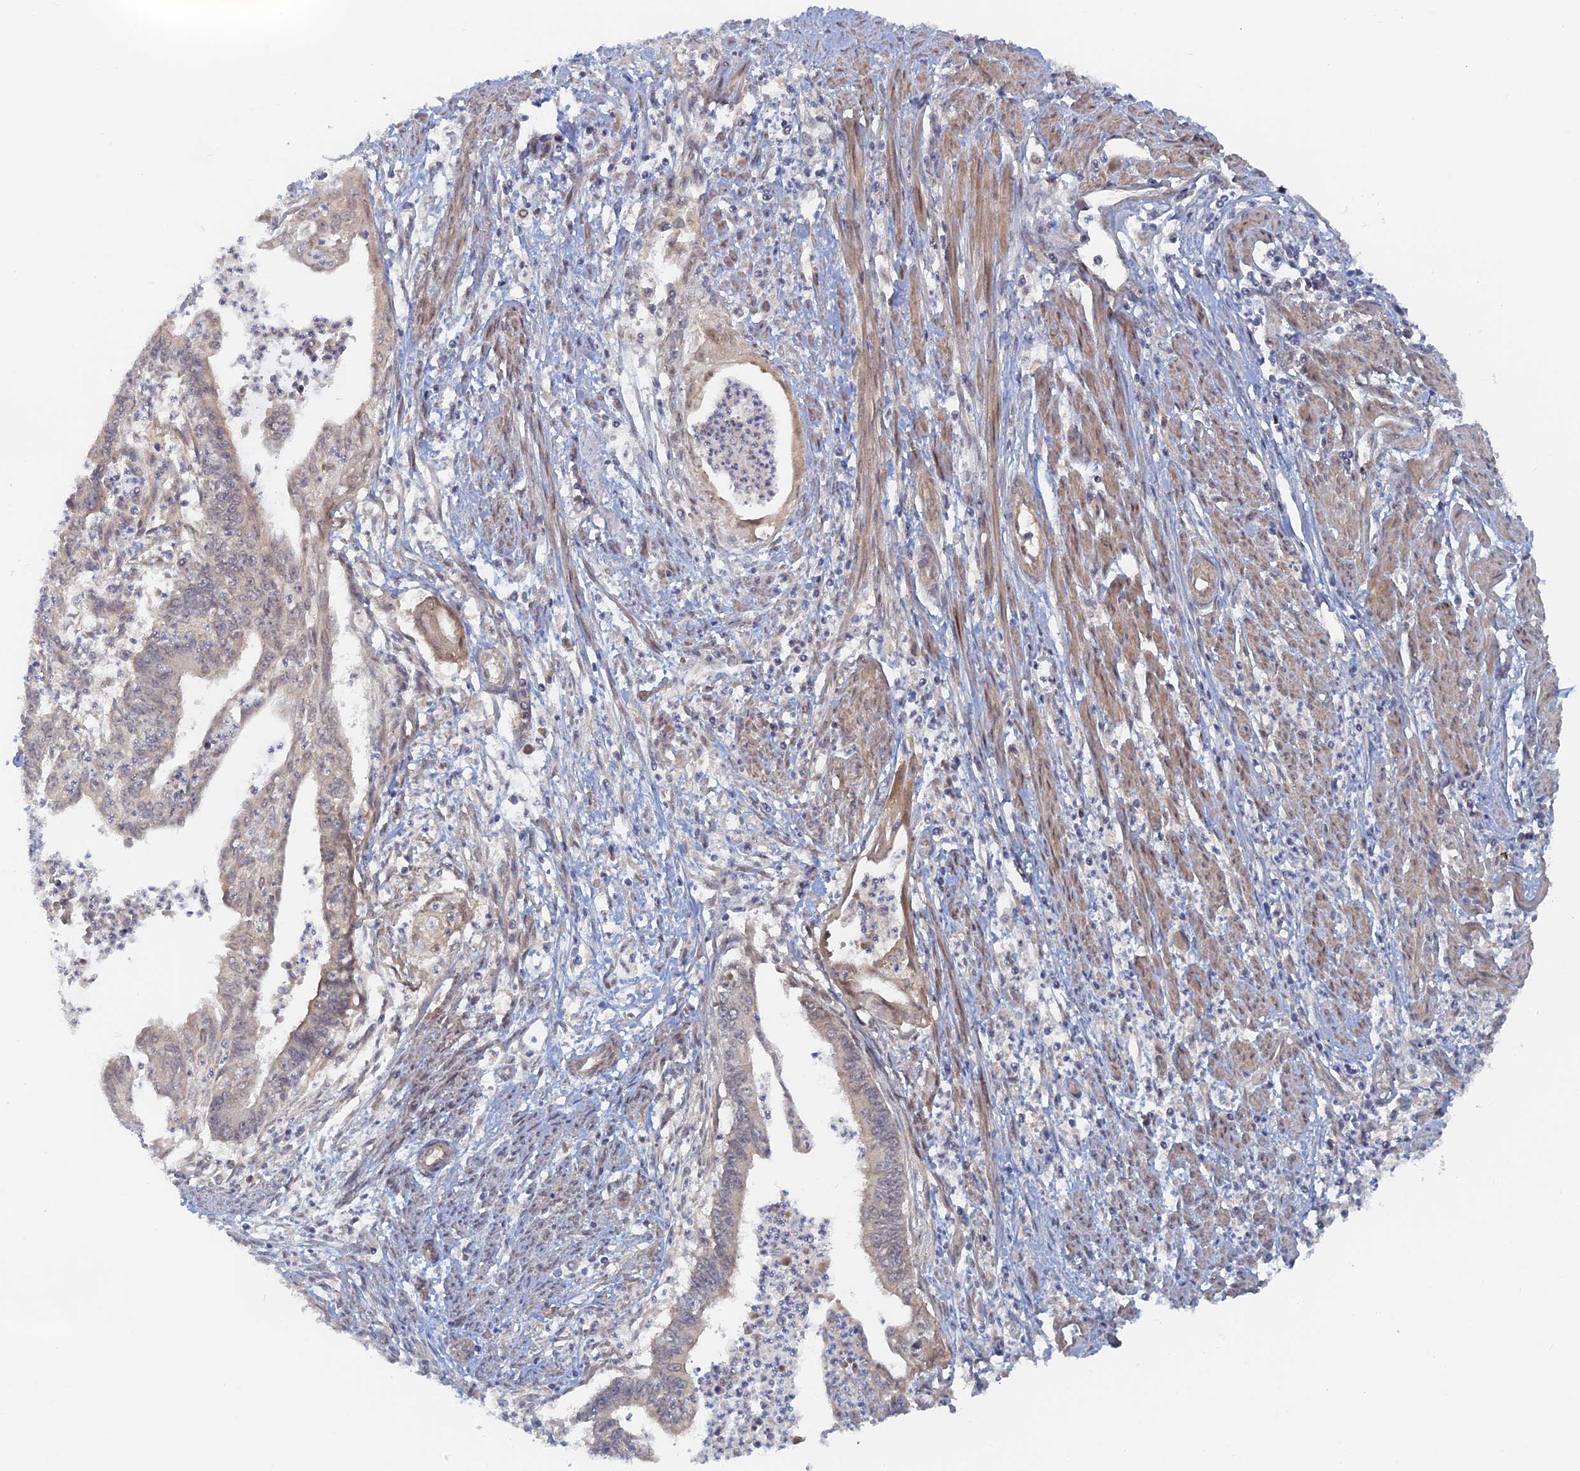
{"staining": {"intensity": "negative", "quantity": "none", "location": "none"}, "tissue": "endometrial cancer", "cell_type": "Tumor cells", "image_type": "cancer", "snomed": [{"axis": "morphology", "description": "Adenocarcinoma, NOS"}, {"axis": "topography", "description": "Endometrium"}], "caption": "Tumor cells show no significant expression in endometrial cancer (adenocarcinoma).", "gene": "ELOVL6", "patient": {"sex": "female", "age": 73}}